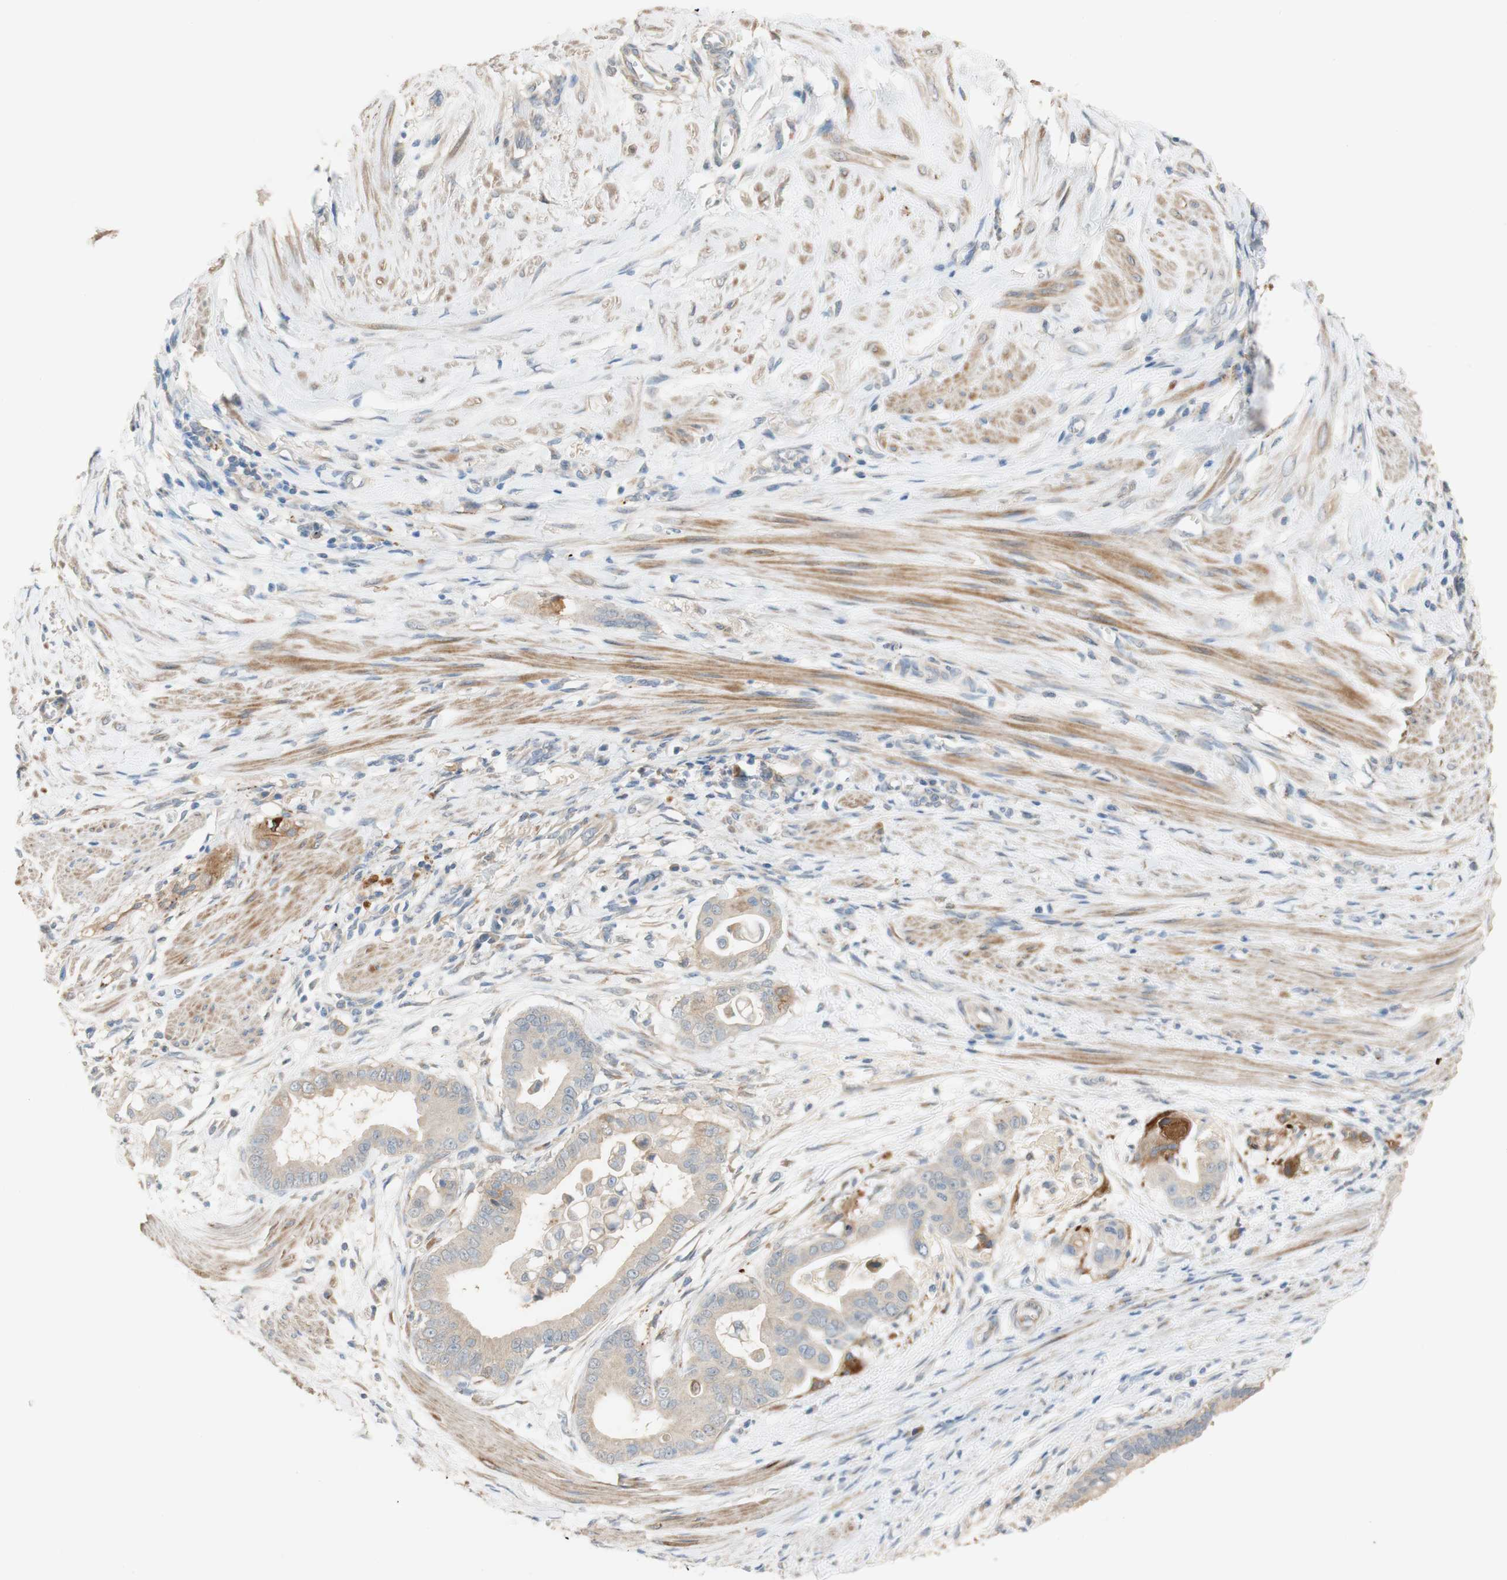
{"staining": {"intensity": "weak", "quantity": ">75%", "location": "cytoplasmic/membranous"}, "tissue": "pancreatic cancer", "cell_type": "Tumor cells", "image_type": "cancer", "snomed": [{"axis": "morphology", "description": "Adenocarcinoma, NOS"}, {"axis": "topography", "description": "Pancreas"}], "caption": "This is a histology image of immunohistochemistry staining of pancreatic cancer (adenocarcinoma), which shows weak expression in the cytoplasmic/membranous of tumor cells.", "gene": "DKK3", "patient": {"sex": "female", "age": 75}}